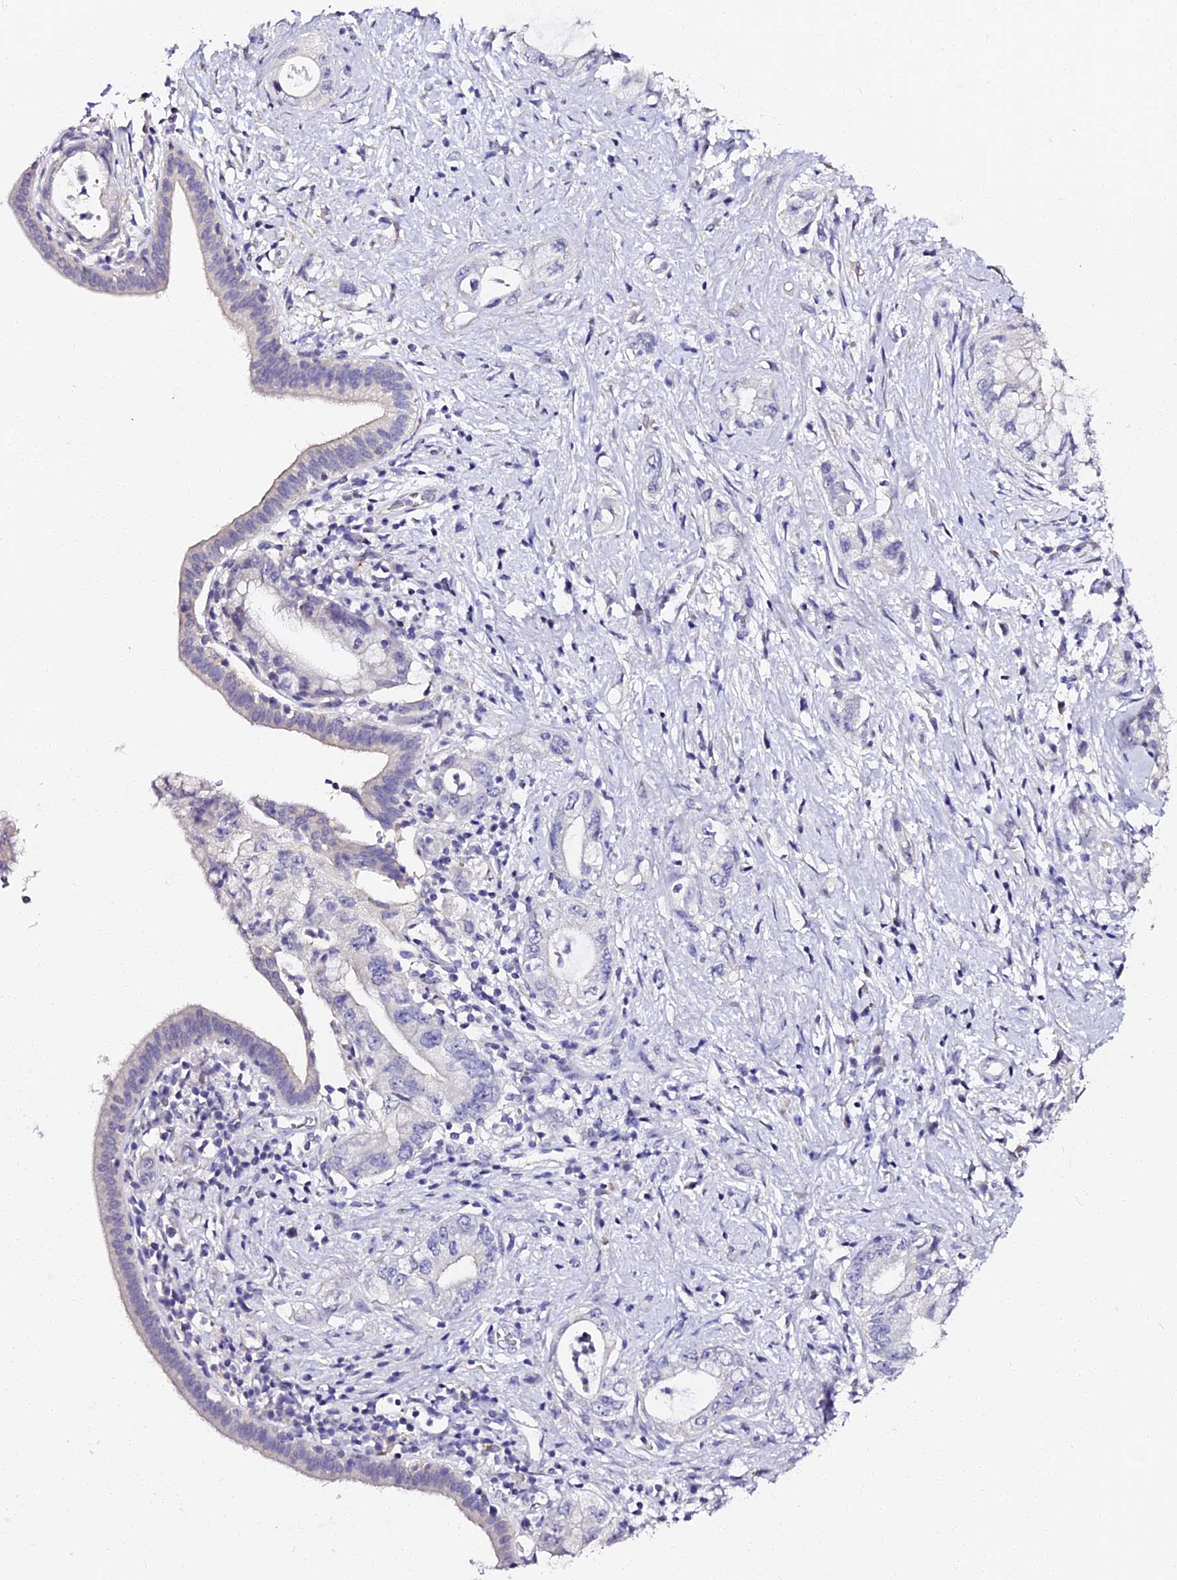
{"staining": {"intensity": "negative", "quantity": "none", "location": "none"}, "tissue": "pancreatic cancer", "cell_type": "Tumor cells", "image_type": "cancer", "snomed": [{"axis": "morphology", "description": "Adenocarcinoma, NOS"}, {"axis": "topography", "description": "Pancreas"}], "caption": "Immunohistochemical staining of pancreatic cancer (adenocarcinoma) shows no significant expression in tumor cells. (DAB (3,3'-diaminobenzidine) immunohistochemistry (IHC) with hematoxylin counter stain).", "gene": "VPS33B", "patient": {"sex": "female", "age": 73}}